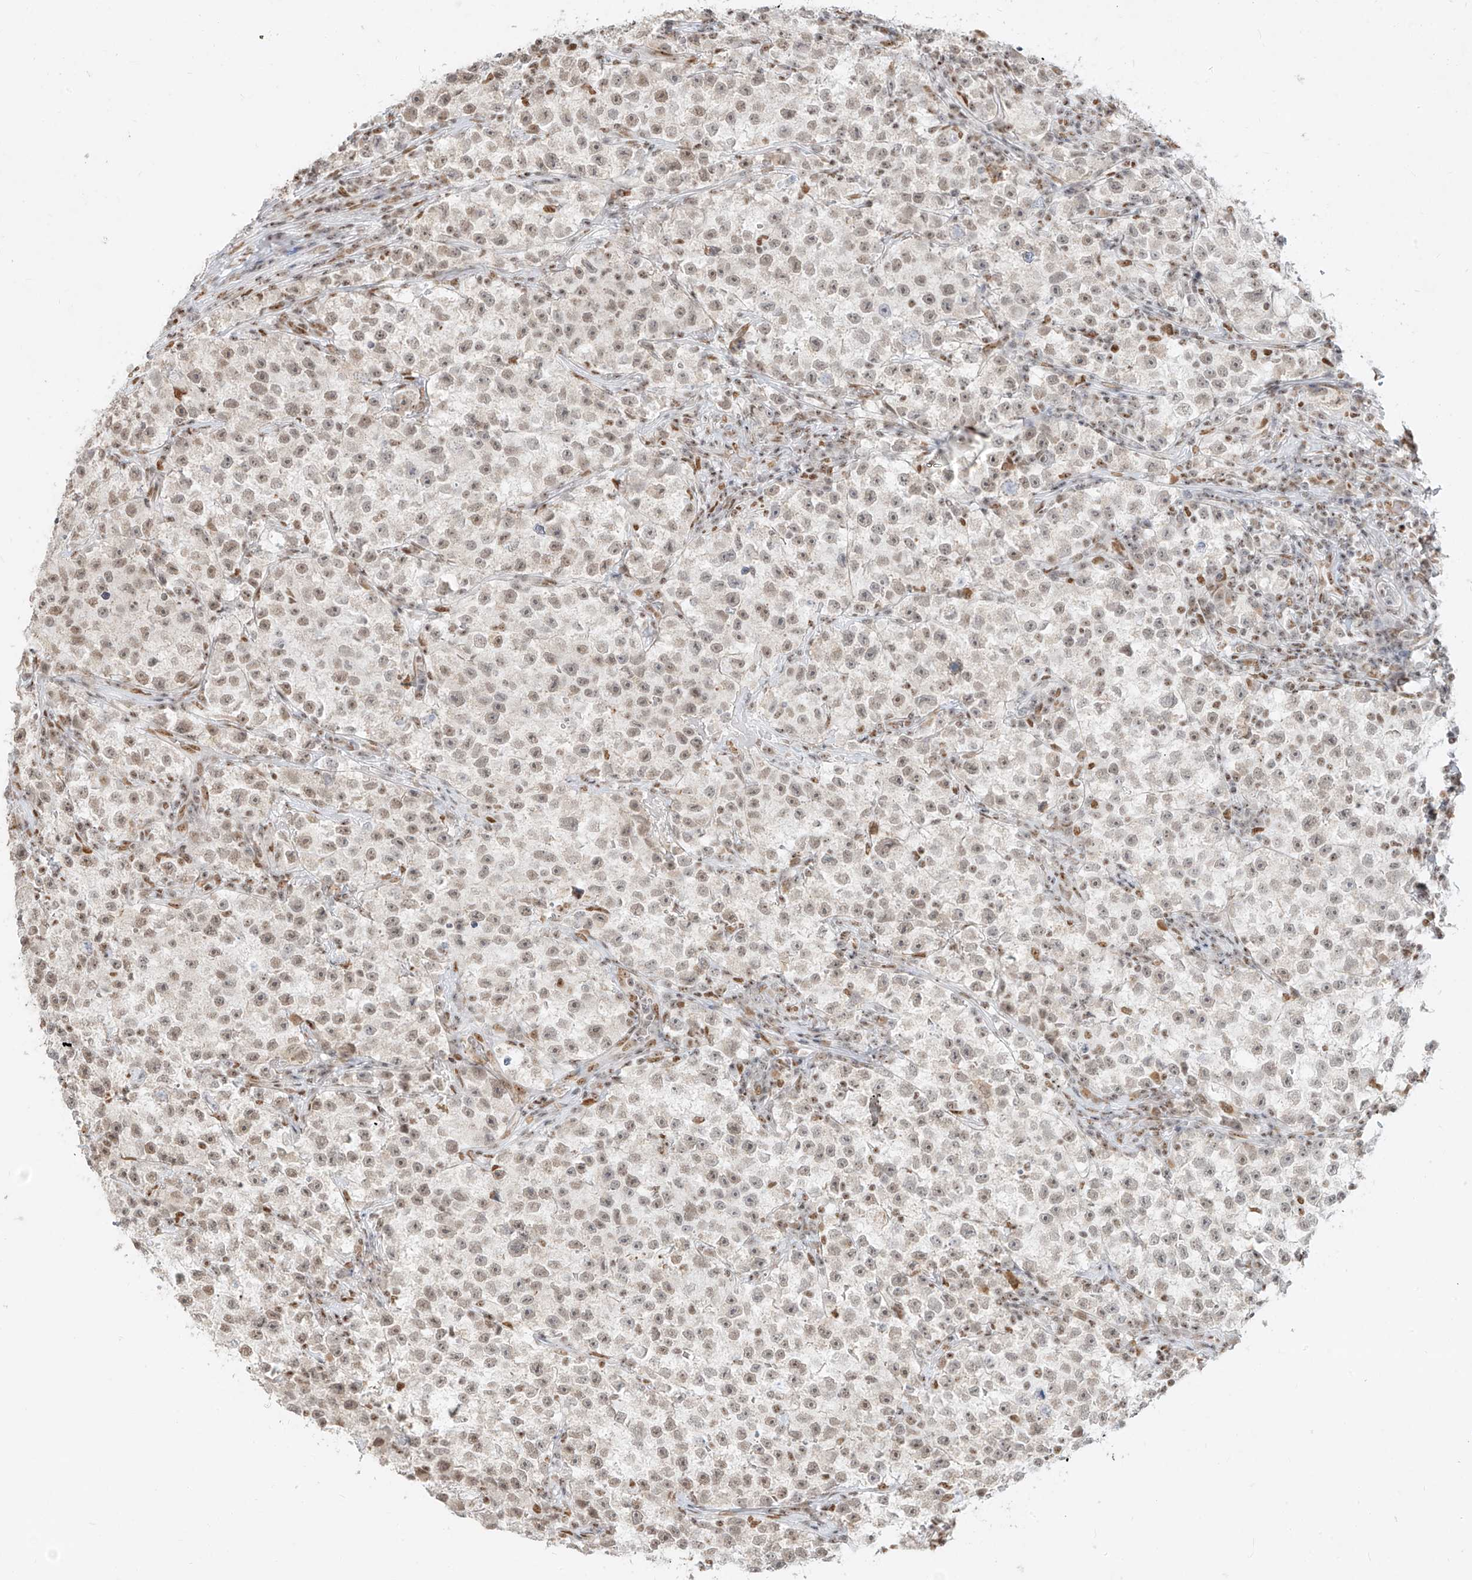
{"staining": {"intensity": "weak", "quantity": "25%-75%", "location": "nuclear"}, "tissue": "testis cancer", "cell_type": "Tumor cells", "image_type": "cancer", "snomed": [{"axis": "morphology", "description": "Seminoma, NOS"}, {"axis": "topography", "description": "Testis"}], "caption": "Immunohistochemistry (IHC) (DAB (3,3'-diaminobenzidine)) staining of human testis cancer displays weak nuclear protein staining in about 25%-75% of tumor cells.", "gene": "NHSL1", "patient": {"sex": "male", "age": 22}}